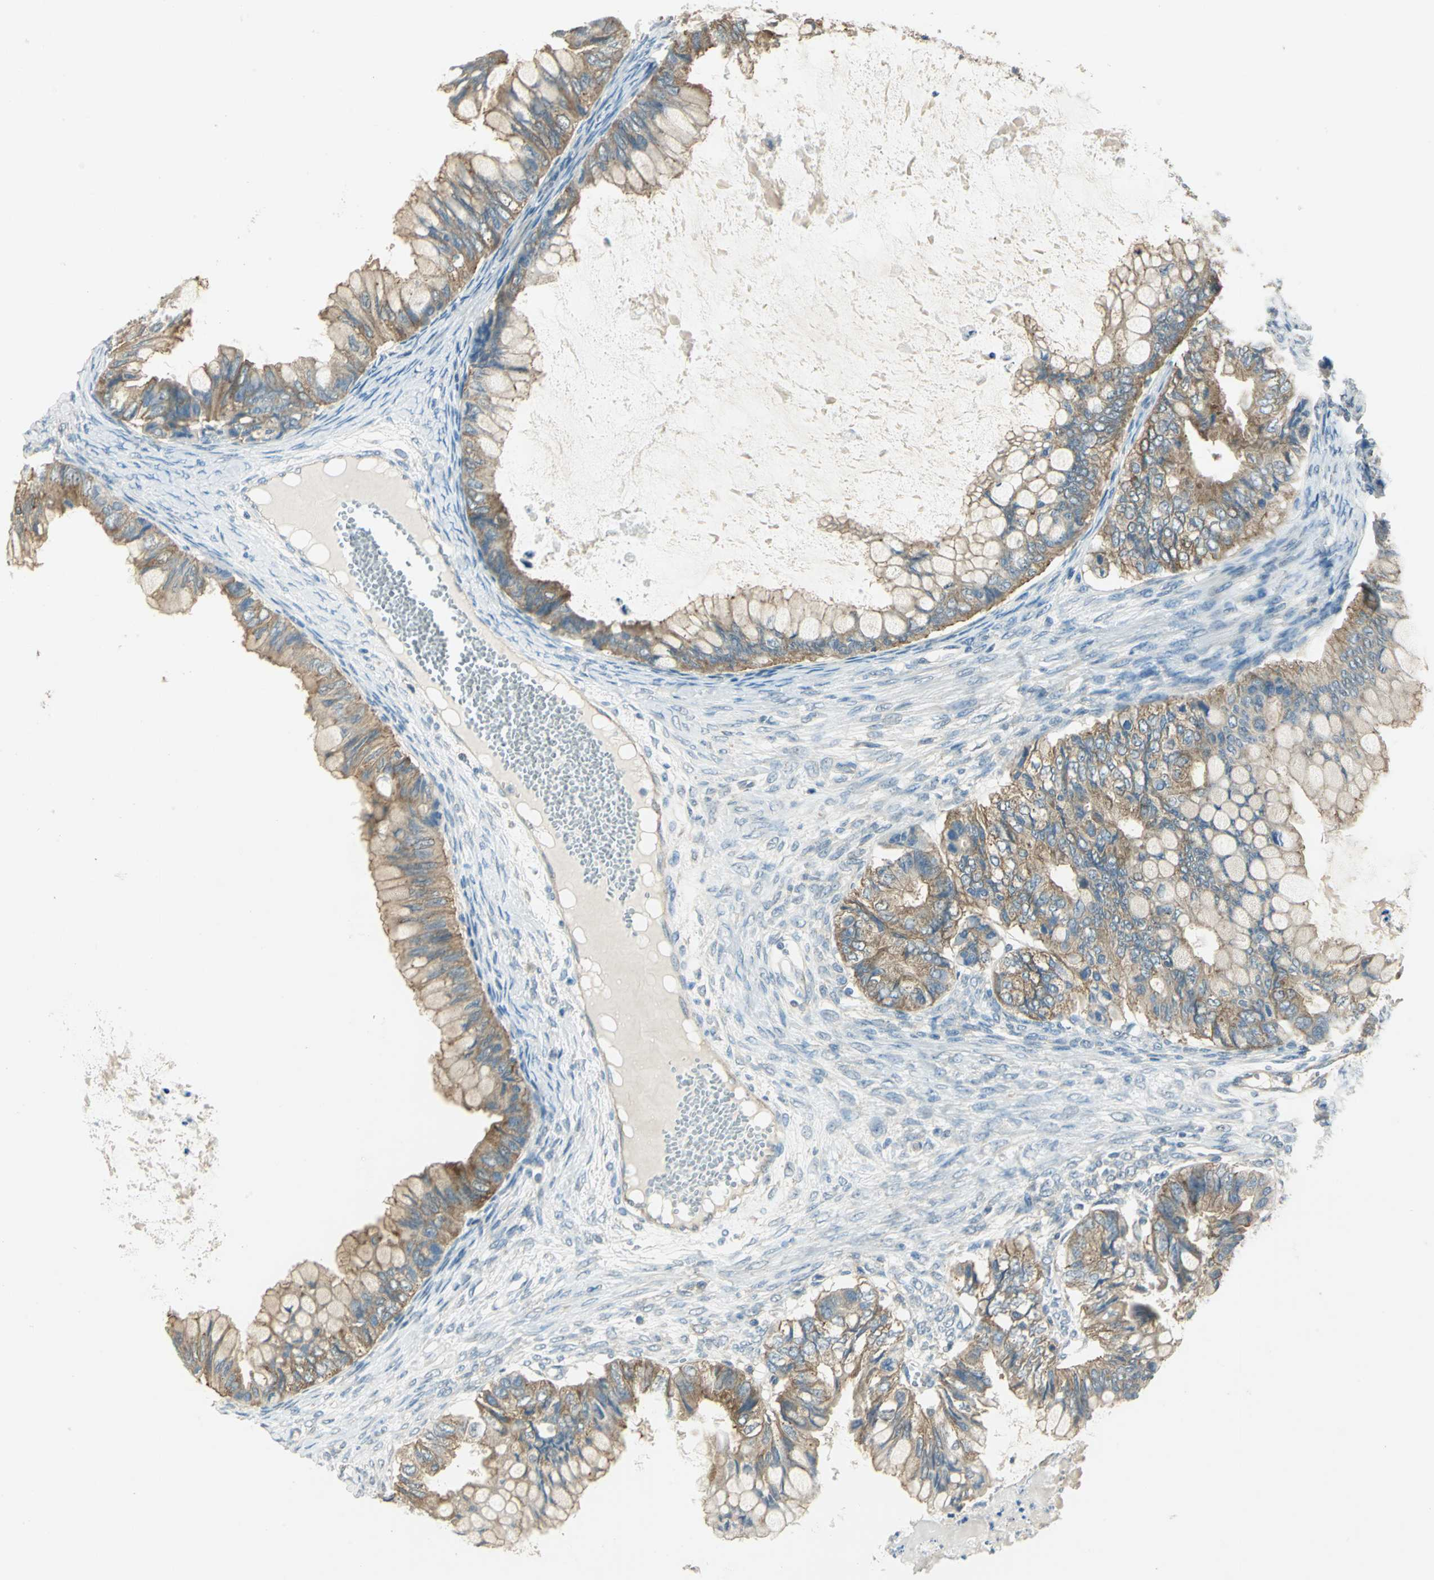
{"staining": {"intensity": "moderate", "quantity": ">75%", "location": "cytoplasmic/membranous"}, "tissue": "ovarian cancer", "cell_type": "Tumor cells", "image_type": "cancer", "snomed": [{"axis": "morphology", "description": "Cystadenocarcinoma, mucinous, NOS"}, {"axis": "topography", "description": "Ovary"}], "caption": "Ovarian mucinous cystadenocarcinoma stained with immunohistochemistry (IHC) displays moderate cytoplasmic/membranous staining in about >75% of tumor cells.", "gene": "SHC2", "patient": {"sex": "female", "age": 80}}